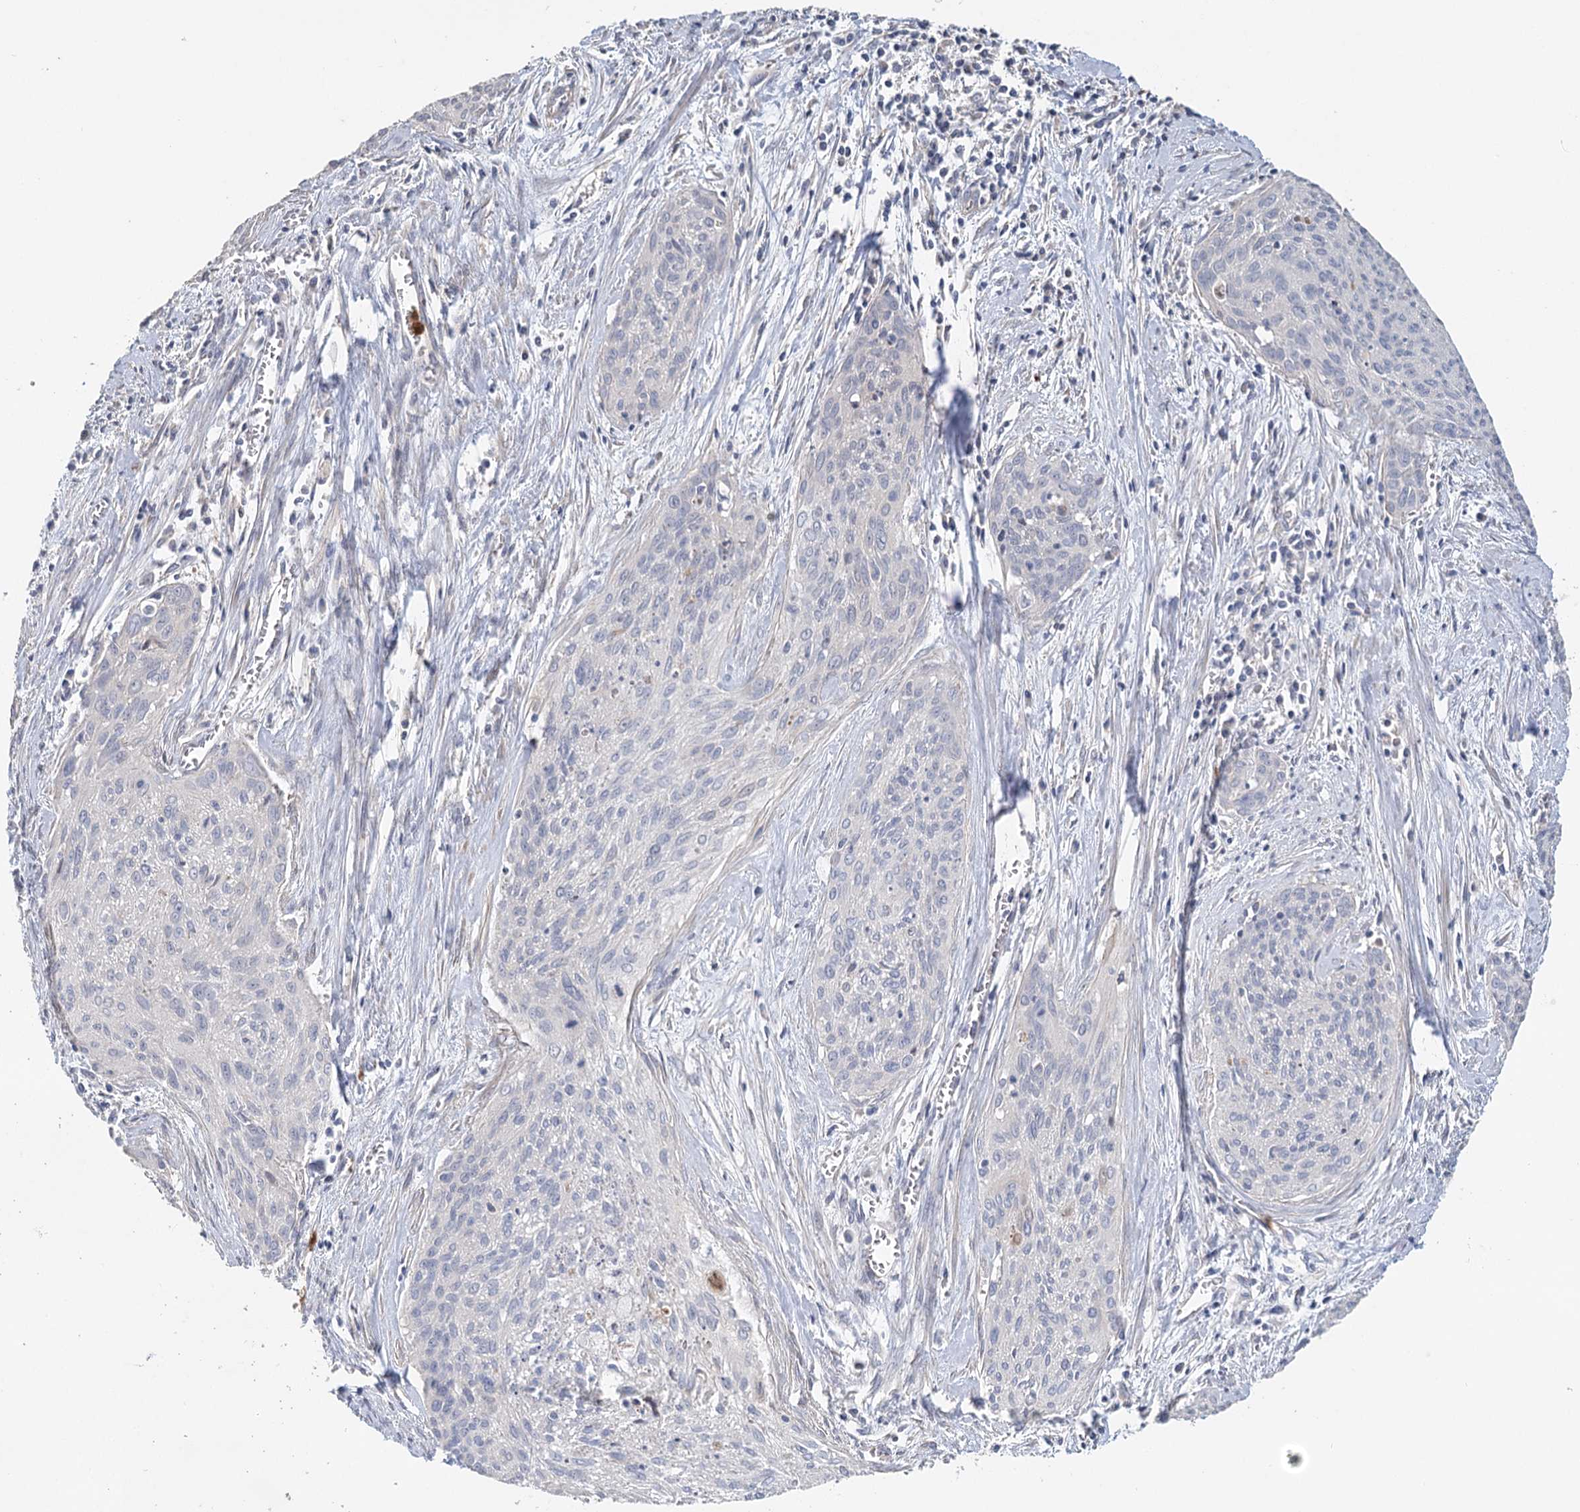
{"staining": {"intensity": "negative", "quantity": "none", "location": "none"}, "tissue": "cervical cancer", "cell_type": "Tumor cells", "image_type": "cancer", "snomed": [{"axis": "morphology", "description": "Squamous cell carcinoma, NOS"}, {"axis": "topography", "description": "Cervix"}], "caption": "A micrograph of squamous cell carcinoma (cervical) stained for a protein displays no brown staining in tumor cells.", "gene": "EPB41L5", "patient": {"sex": "female", "age": 55}}